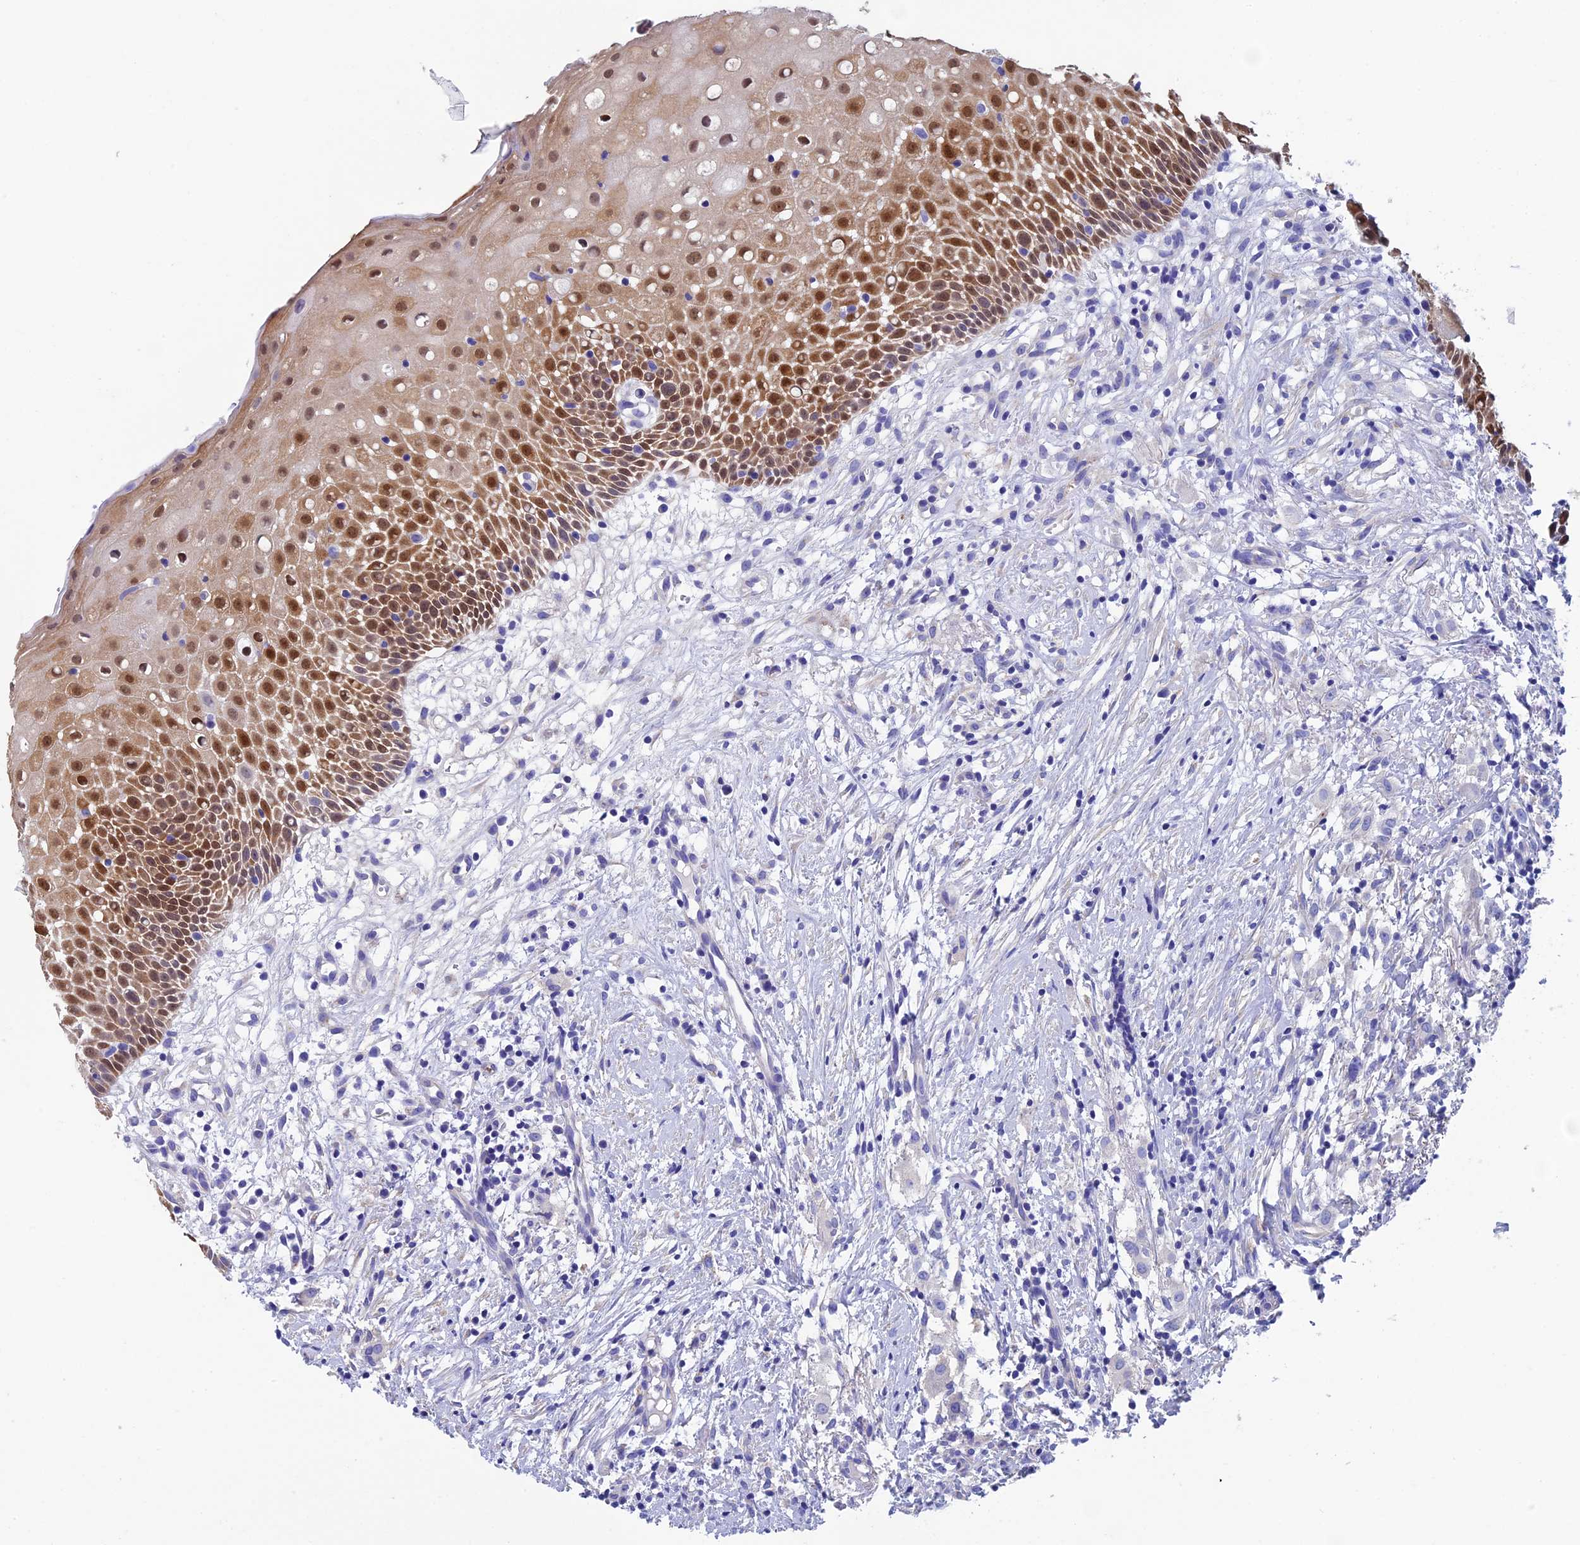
{"staining": {"intensity": "strong", "quantity": "25%-75%", "location": "cytoplasmic/membranous,nuclear"}, "tissue": "oral mucosa", "cell_type": "Squamous epithelial cells", "image_type": "normal", "snomed": [{"axis": "morphology", "description": "Normal tissue, NOS"}, {"axis": "topography", "description": "Oral tissue"}], "caption": "Unremarkable oral mucosa was stained to show a protein in brown. There is high levels of strong cytoplasmic/membranous,nuclear positivity in approximately 25%-75% of squamous epithelial cells. The protein of interest is stained brown, and the nuclei are stained in blue (DAB IHC with brightfield microscopy, high magnification).", "gene": "ADH7", "patient": {"sex": "female", "age": 69}}